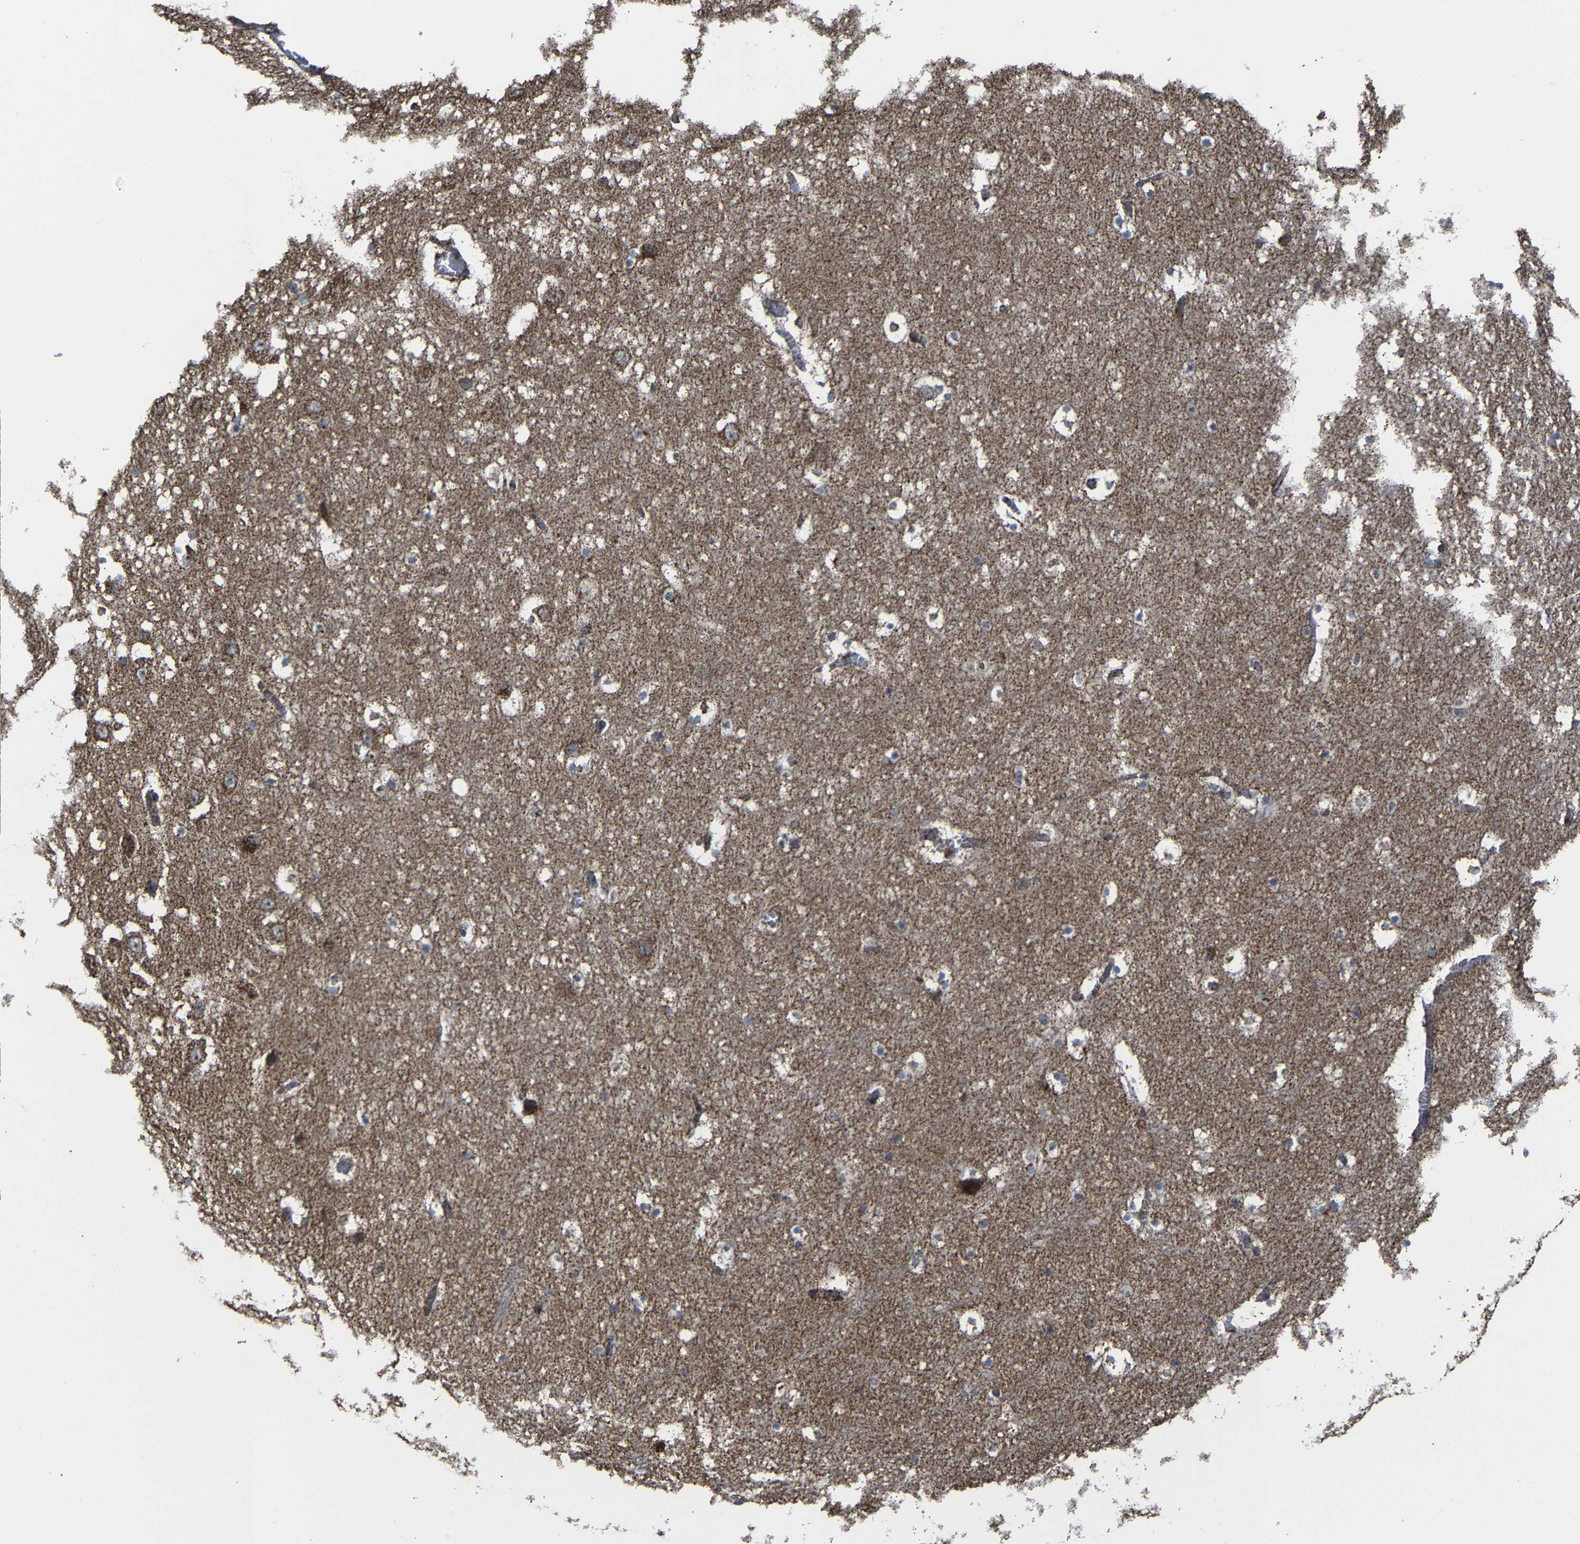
{"staining": {"intensity": "moderate", "quantity": "<25%", "location": "cytoplasmic/membranous"}, "tissue": "hippocampus", "cell_type": "Glial cells", "image_type": "normal", "snomed": [{"axis": "morphology", "description": "Normal tissue, NOS"}, {"axis": "topography", "description": "Hippocampus"}], "caption": "Human hippocampus stained with a brown dye exhibits moderate cytoplasmic/membranous positive positivity in approximately <25% of glial cells.", "gene": "NDUFV3", "patient": {"sex": "male", "age": 45}}